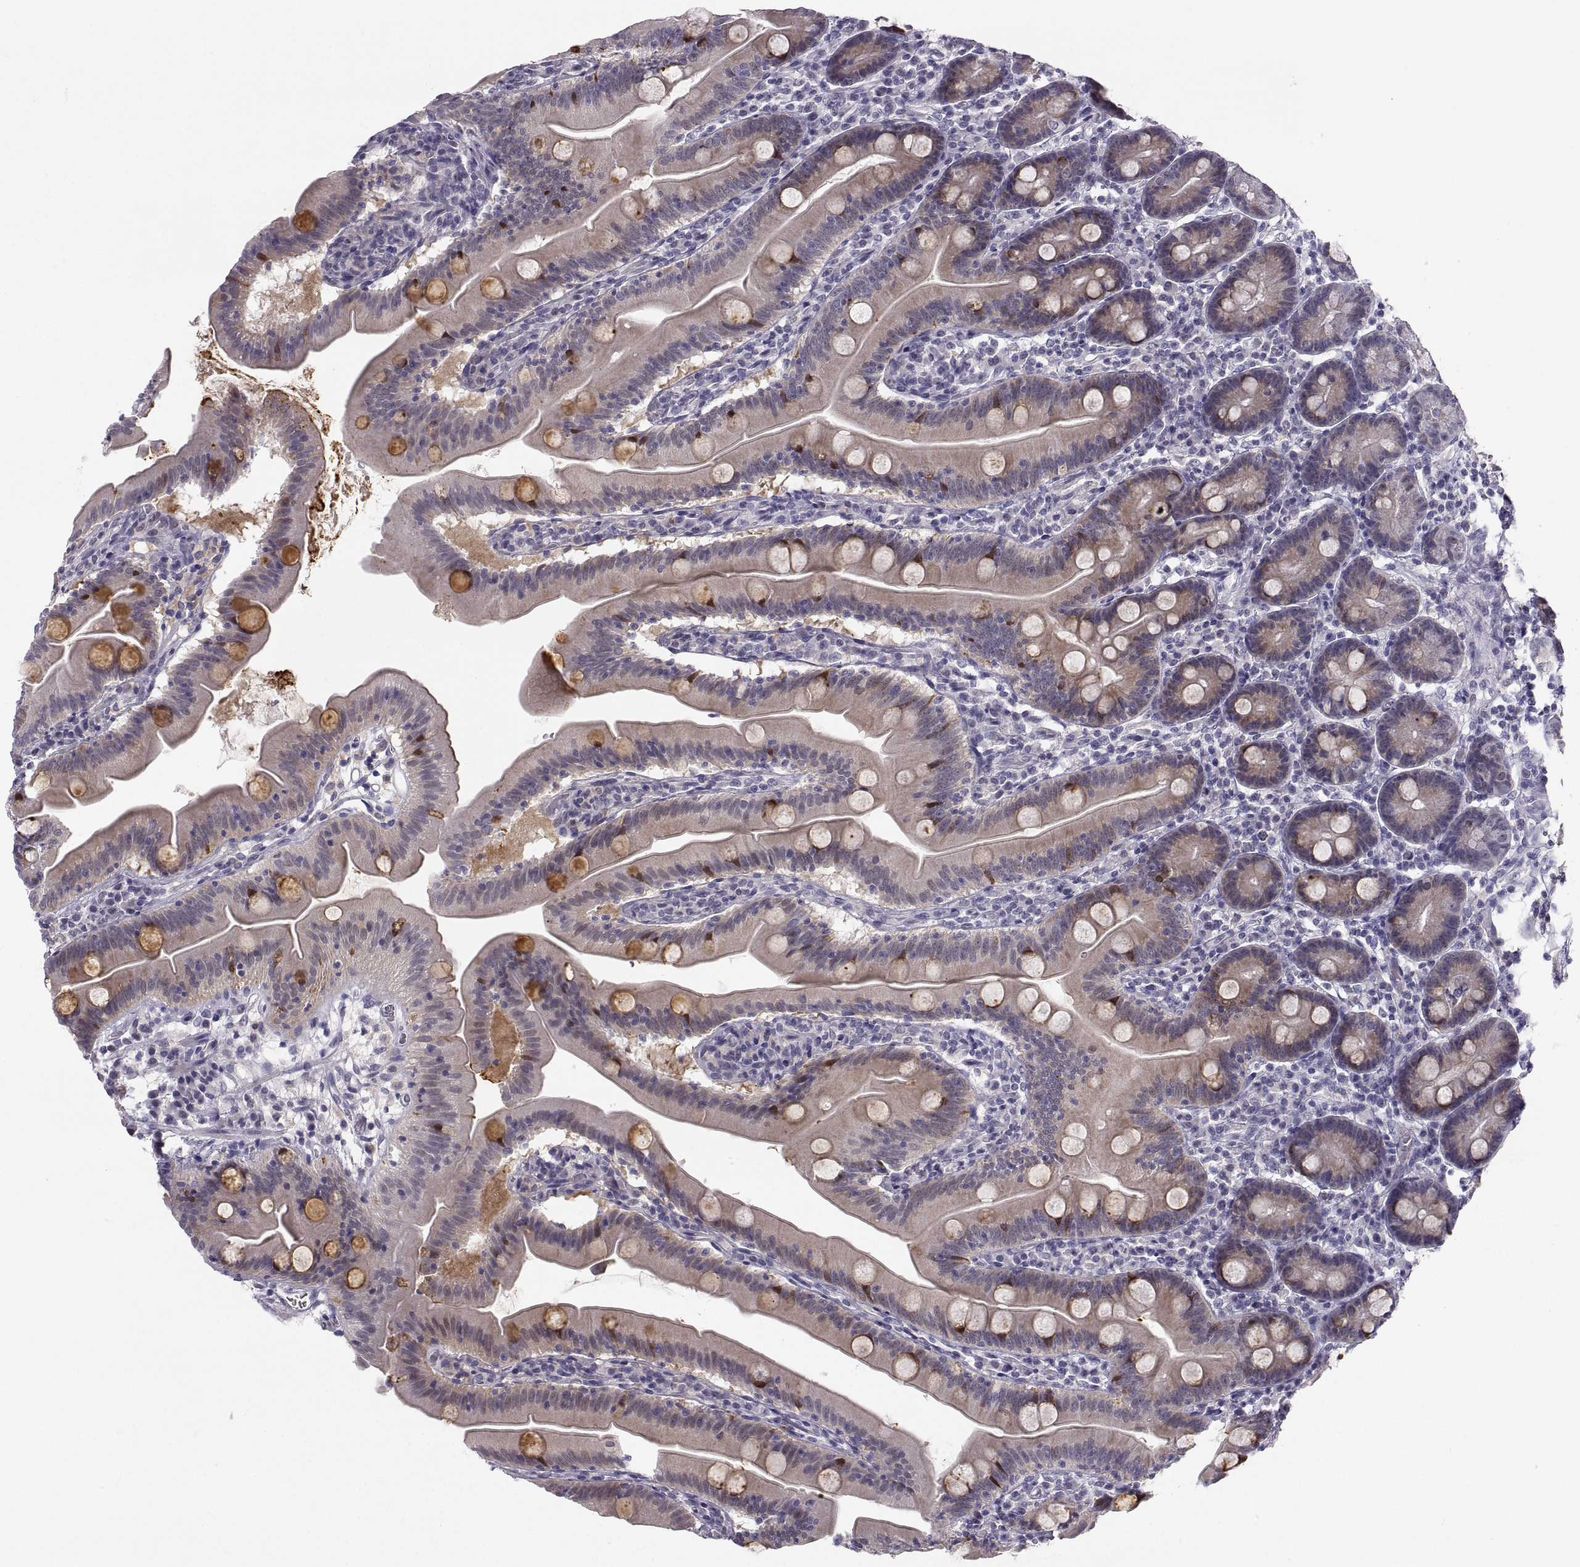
{"staining": {"intensity": "moderate", "quantity": "<25%", "location": "cytoplasmic/membranous"}, "tissue": "small intestine", "cell_type": "Glandular cells", "image_type": "normal", "snomed": [{"axis": "morphology", "description": "Normal tissue, NOS"}, {"axis": "topography", "description": "Small intestine"}], "caption": "Immunohistochemical staining of unremarkable human small intestine shows low levels of moderate cytoplasmic/membranous staining in approximately <25% of glandular cells. (brown staining indicates protein expression, while blue staining denotes nuclei).", "gene": "ZNF185", "patient": {"sex": "male", "age": 37}}